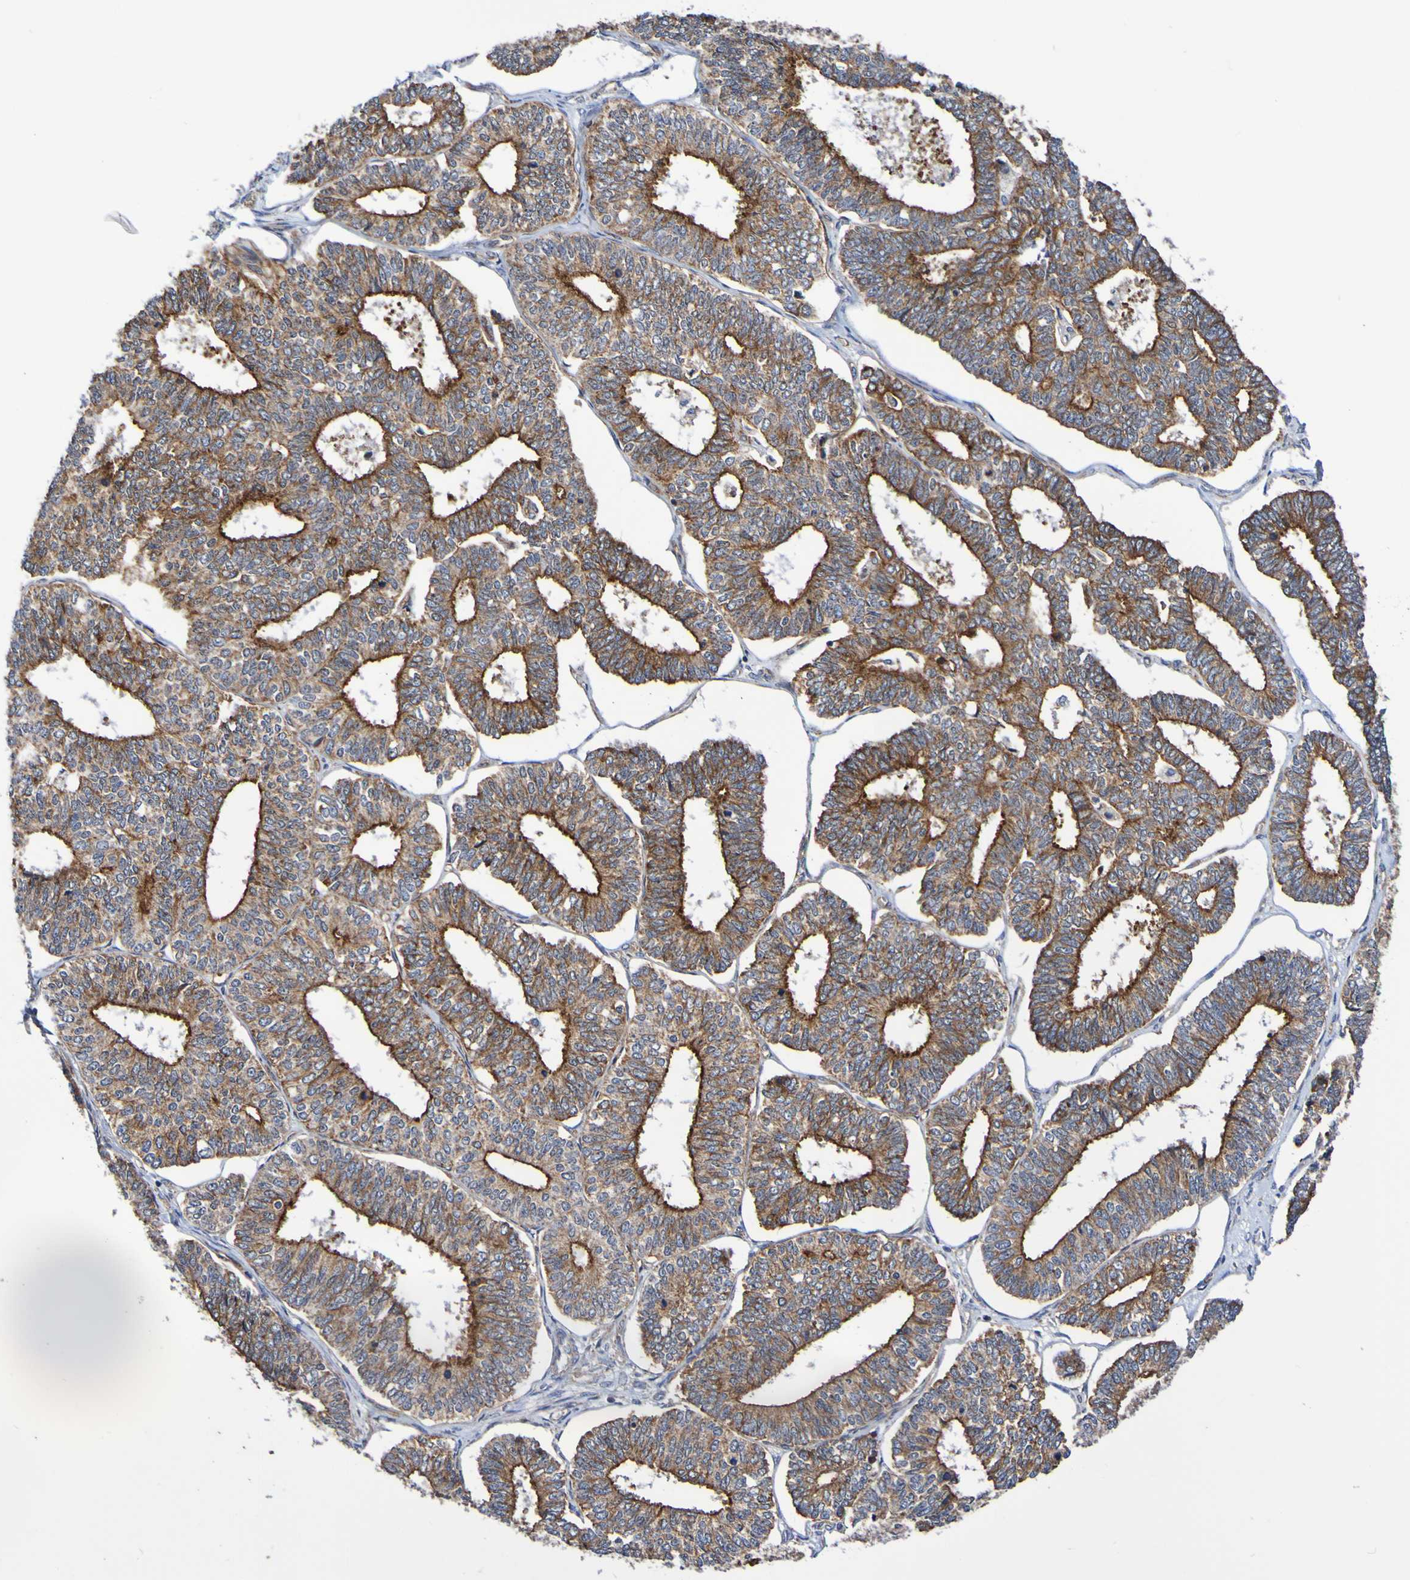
{"staining": {"intensity": "weak", "quantity": ">75%", "location": "cytoplasmic/membranous"}, "tissue": "endometrial cancer", "cell_type": "Tumor cells", "image_type": "cancer", "snomed": [{"axis": "morphology", "description": "Adenocarcinoma, NOS"}, {"axis": "topography", "description": "Endometrium"}], "caption": "Immunohistochemical staining of endometrial cancer demonstrates weak cytoplasmic/membranous protein staining in approximately >75% of tumor cells.", "gene": "GJB1", "patient": {"sex": "female", "age": 70}}